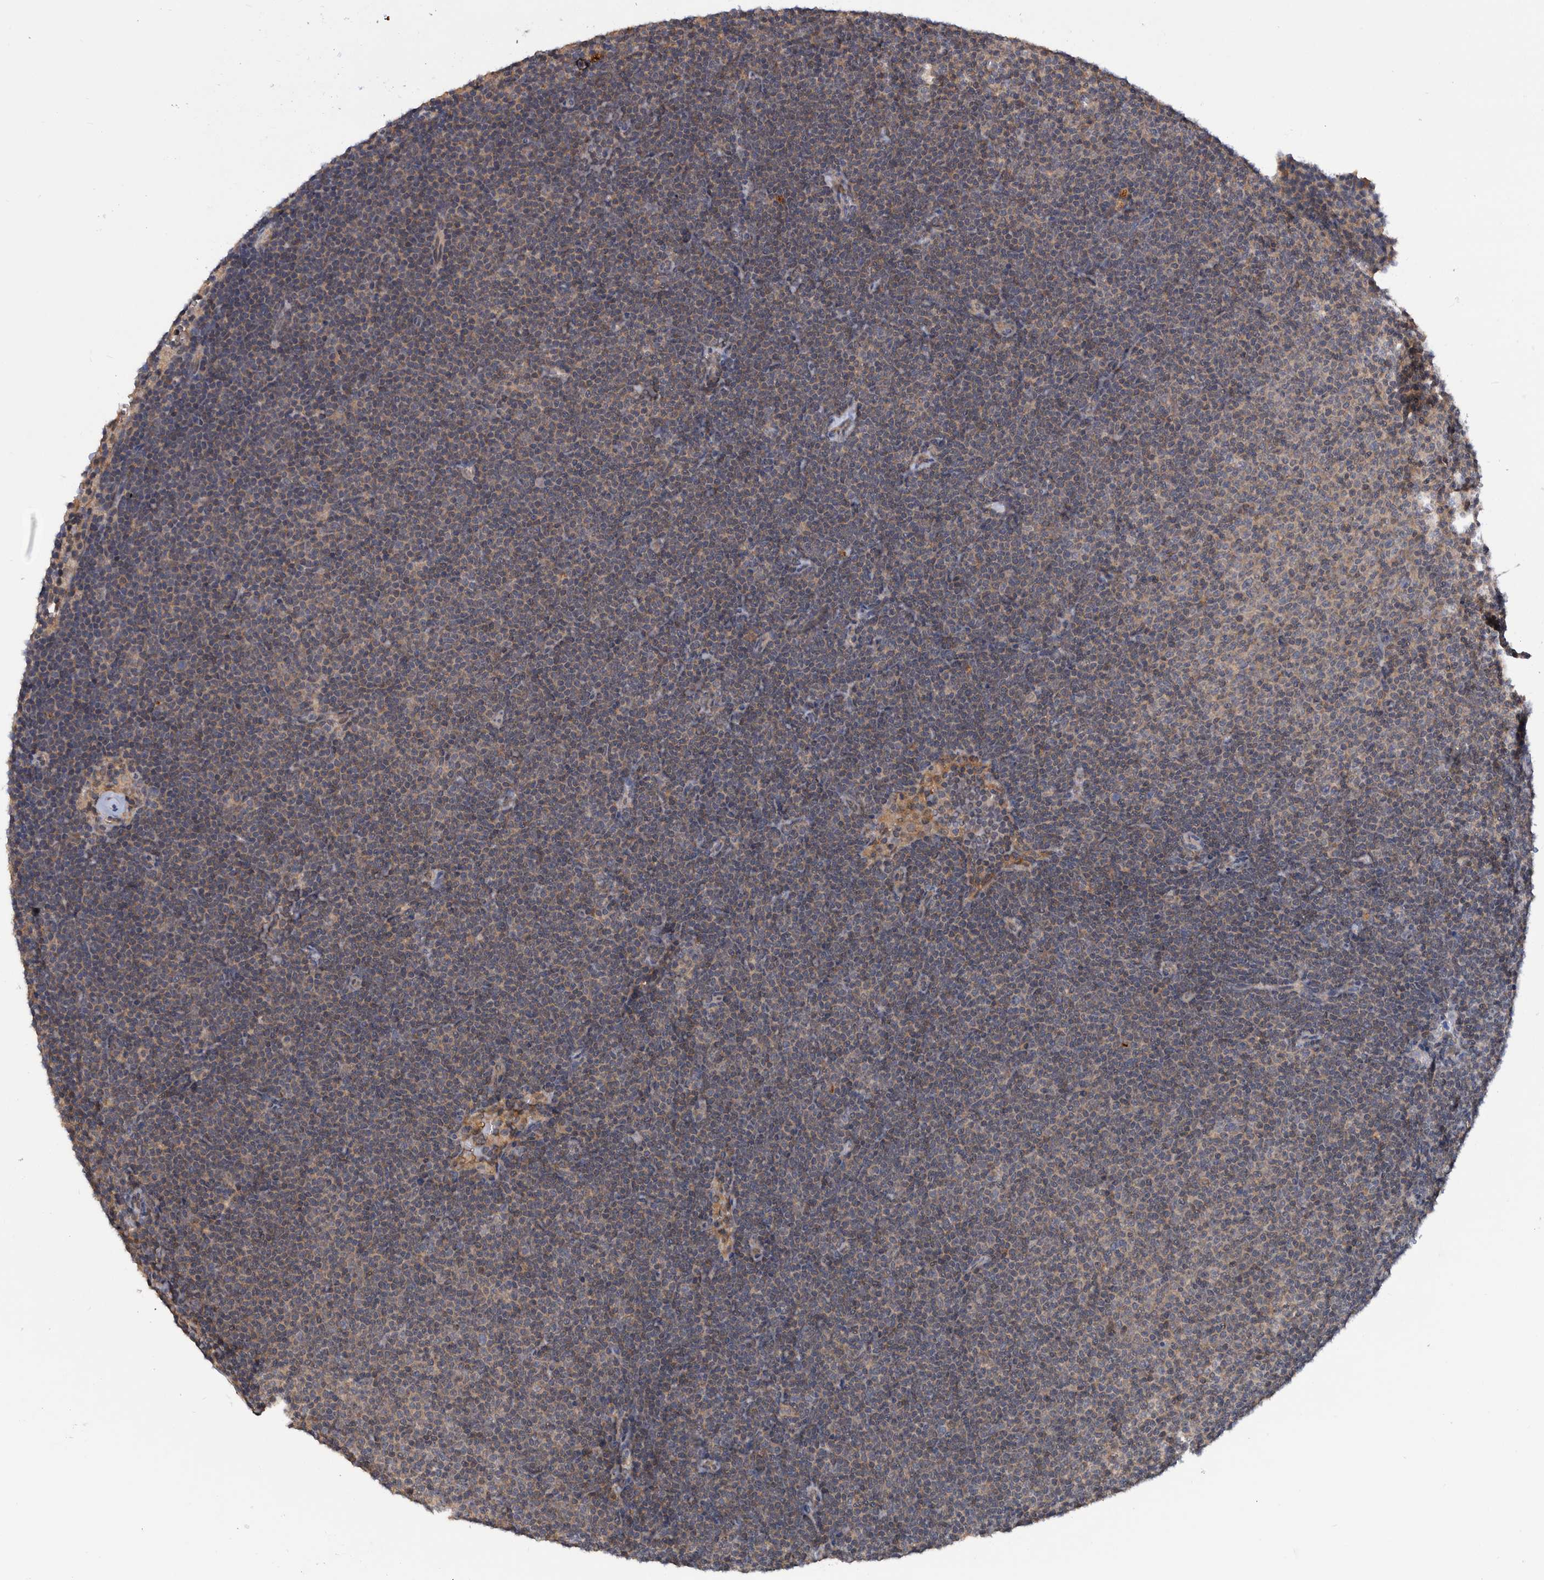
{"staining": {"intensity": "weak", "quantity": ">75%", "location": "cytoplasmic/membranous"}, "tissue": "lymphoma", "cell_type": "Tumor cells", "image_type": "cancer", "snomed": [{"axis": "morphology", "description": "Malignant lymphoma, non-Hodgkin's type, Low grade"}, {"axis": "topography", "description": "Lymph node"}], "caption": "Immunohistochemical staining of human lymphoma exhibits weak cytoplasmic/membranous protein positivity in about >75% of tumor cells.", "gene": "PLPBP", "patient": {"sex": "female", "age": 53}}